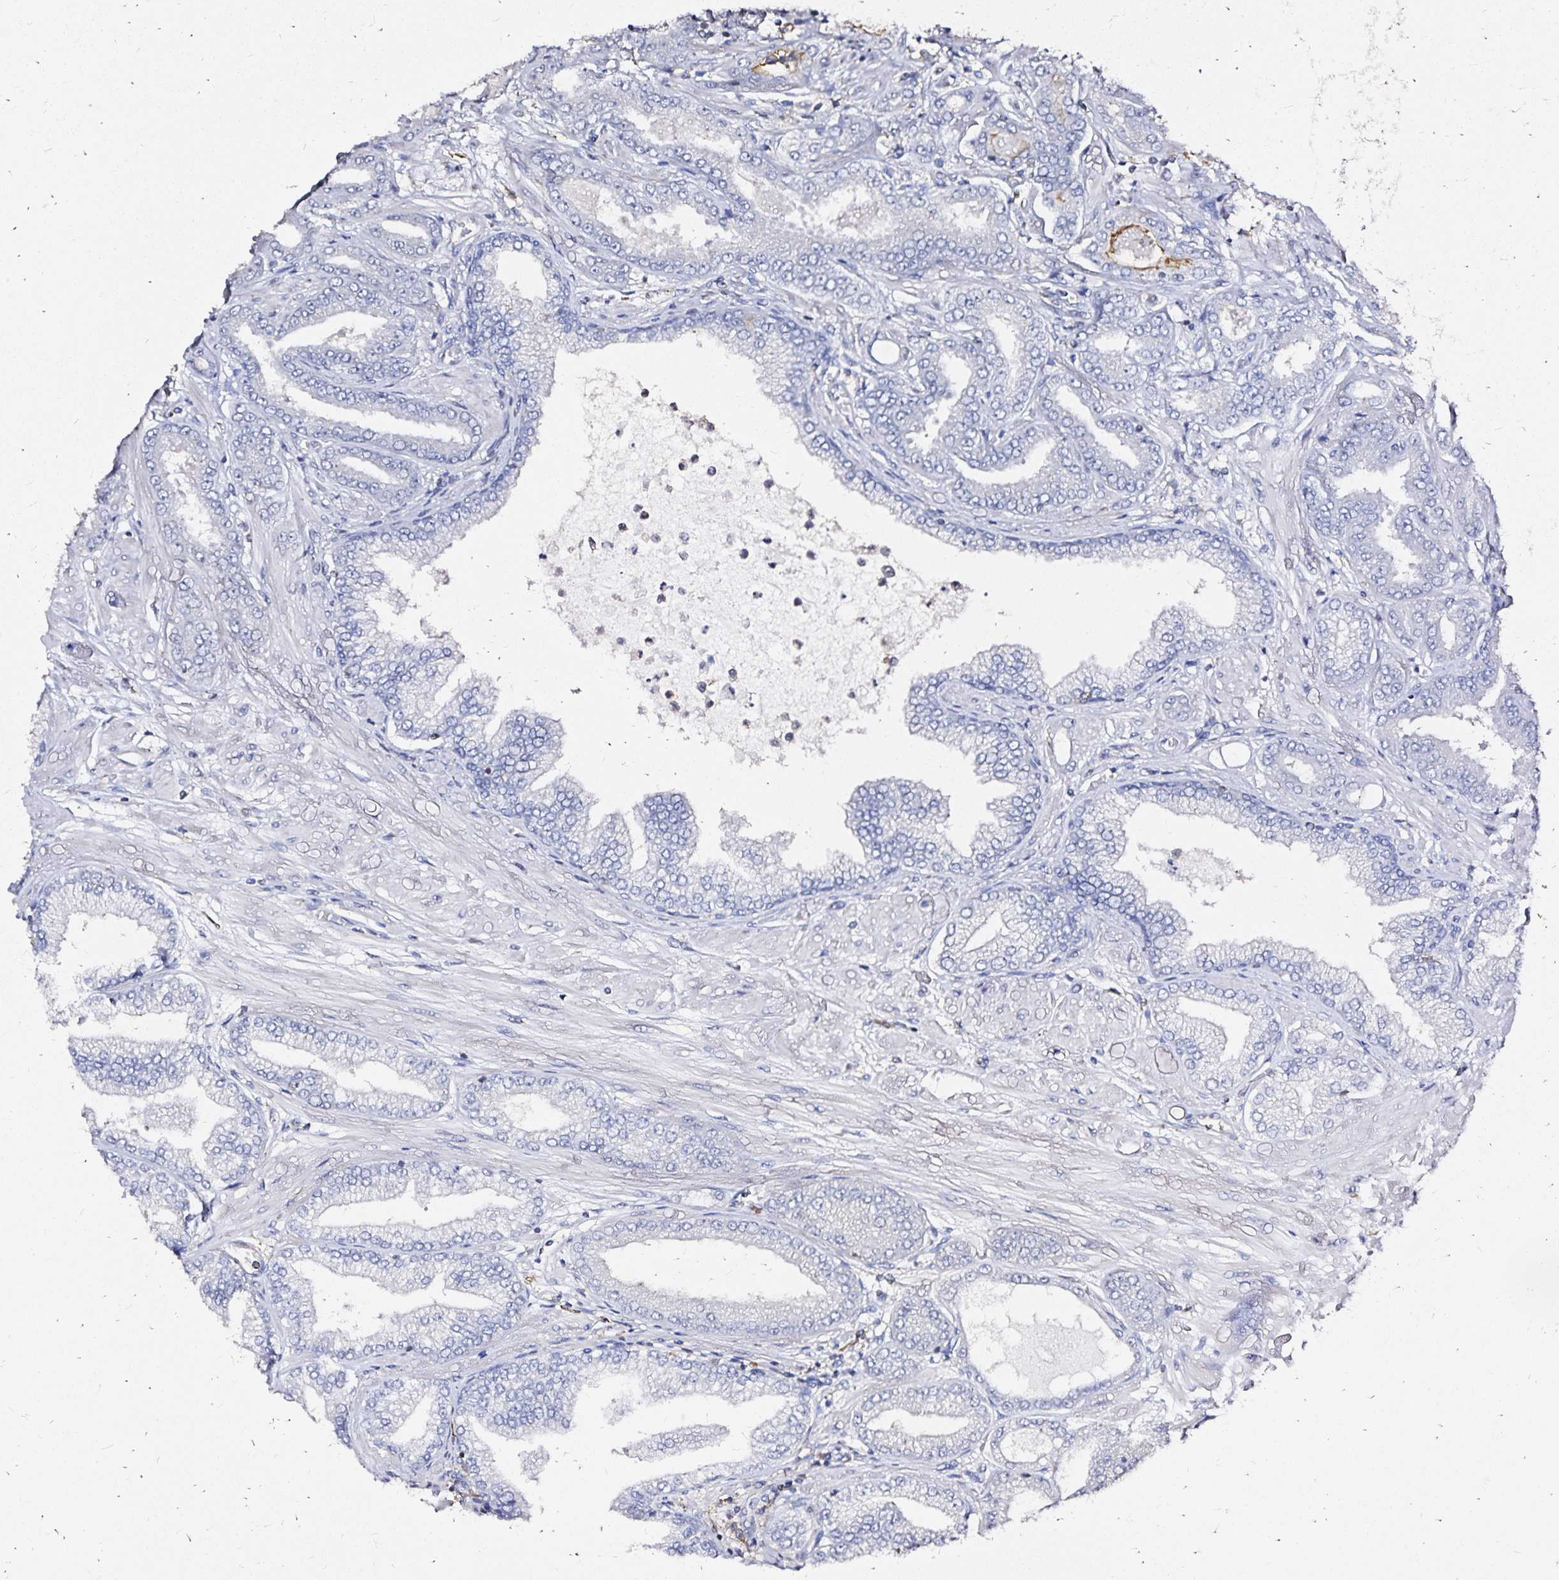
{"staining": {"intensity": "negative", "quantity": "none", "location": "none"}, "tissue": "prostate cancer", "cell_type": "Tumor cells", "image_type": "cancer", "snomed": [{"axis": "morphology", "description": "Adenocarcinoma, Low grade"}, {"axis": "topography", "description": "Prostate"}], "caption": "This is an immunohistochemistry (IHC) micrograph of prostate cancer (low-grade adenocarcinoma). There is no positivity in tumor cells.", "gene": "SLC5A1", "patient": {"sex": "male", "age": 55}}